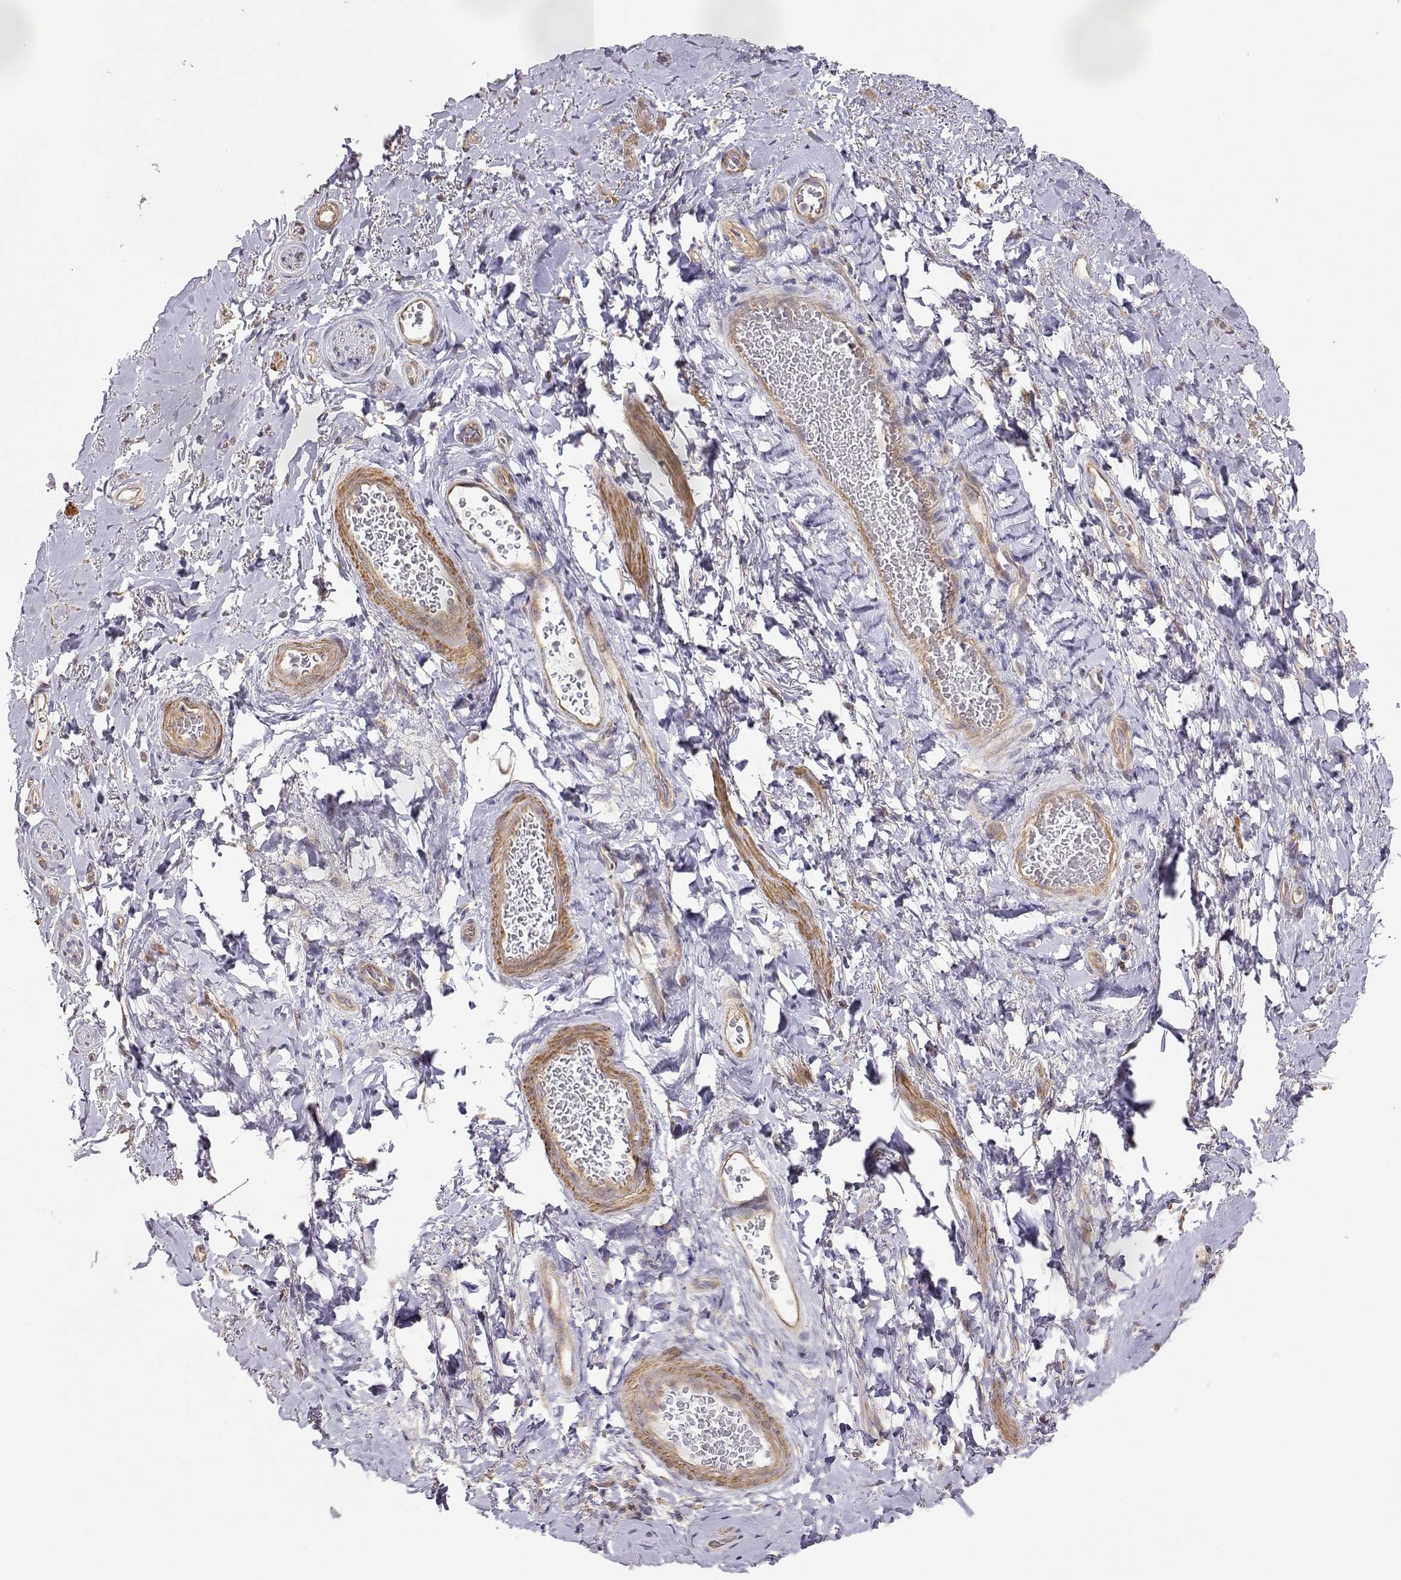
{"staining": {"intensity": "weak", "quantity": ">75%", "location": "cytoplasmic/membranous"}, "tissue": "adipose tissue", "cell_type": "Adipocytes", "image_type": "normal", "snomed": [{"axis": "morphology", "description": "Normal tissue, NOS"}, {"axis": "topography", "description": "Anal"}, {"axis": "topography", "description": "Peripheral nerve tissue"}], "caption": "This is a photomicrograph of immunohistochemistry staining of benign adipose tissue, which shows weak positivity in the cytoplasmic/membranous of adipocytes.", "gene": "PAIP1", "patient": {"sex": "male", "age": 53}}